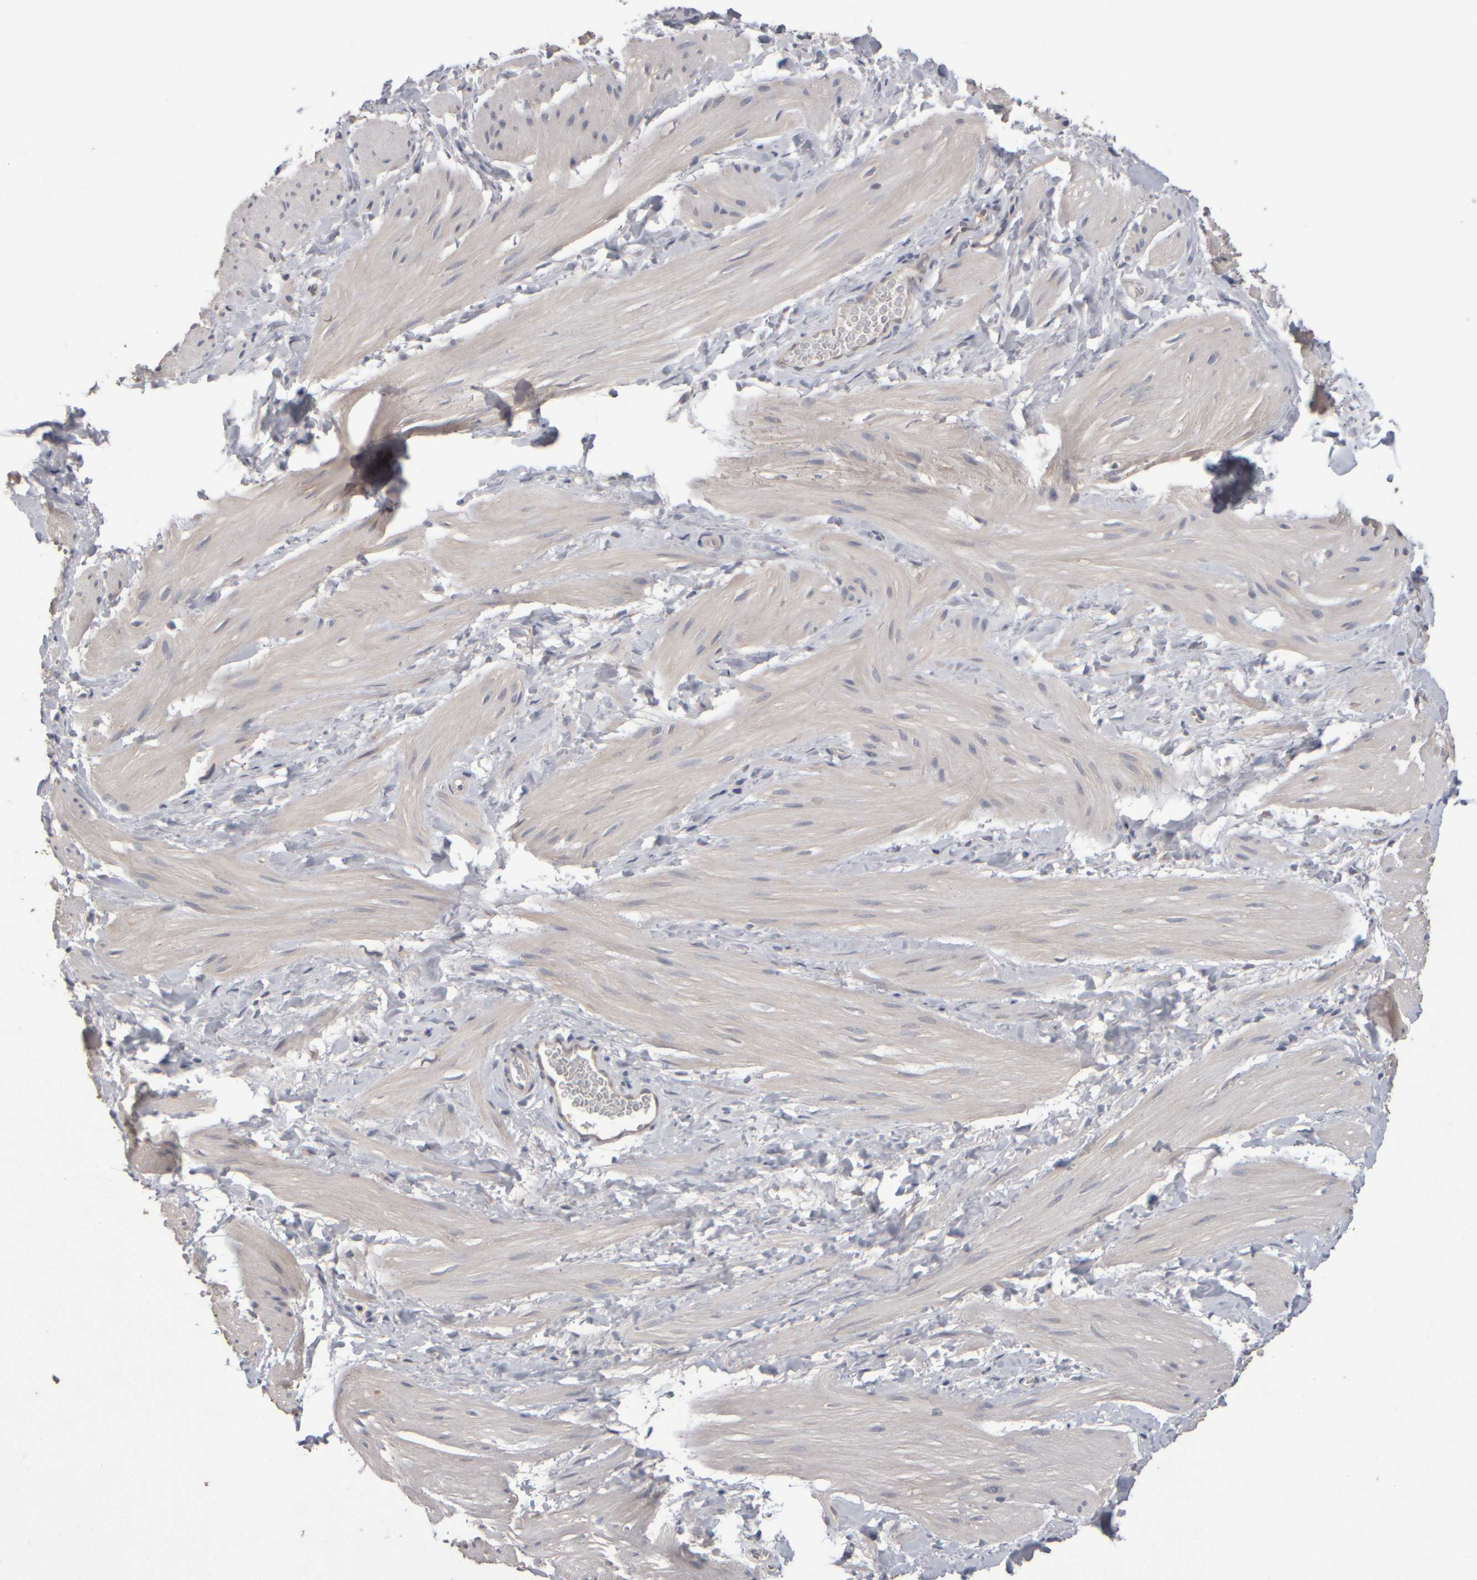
{"staining": {"intensity": "negative", "quantity": "none", "location": "none"}, "tissue": "smooth muscle", "cell_type": "Smooth muscle cells", "image_type": "normal", "snomed": [{"axis": "morphology", "description": "Normal tissue, NOS"}, {"axis": "topography", "description": "Smooth muscle"}], "caption": "DAB (3,3'-diaminobenzidine) immunohistochemical staining of normal smooth muscle reveals no significant expression in smooth muscle cells.", "gene": "EPHX2", "patient": {"sex": "male", "age": 16}}